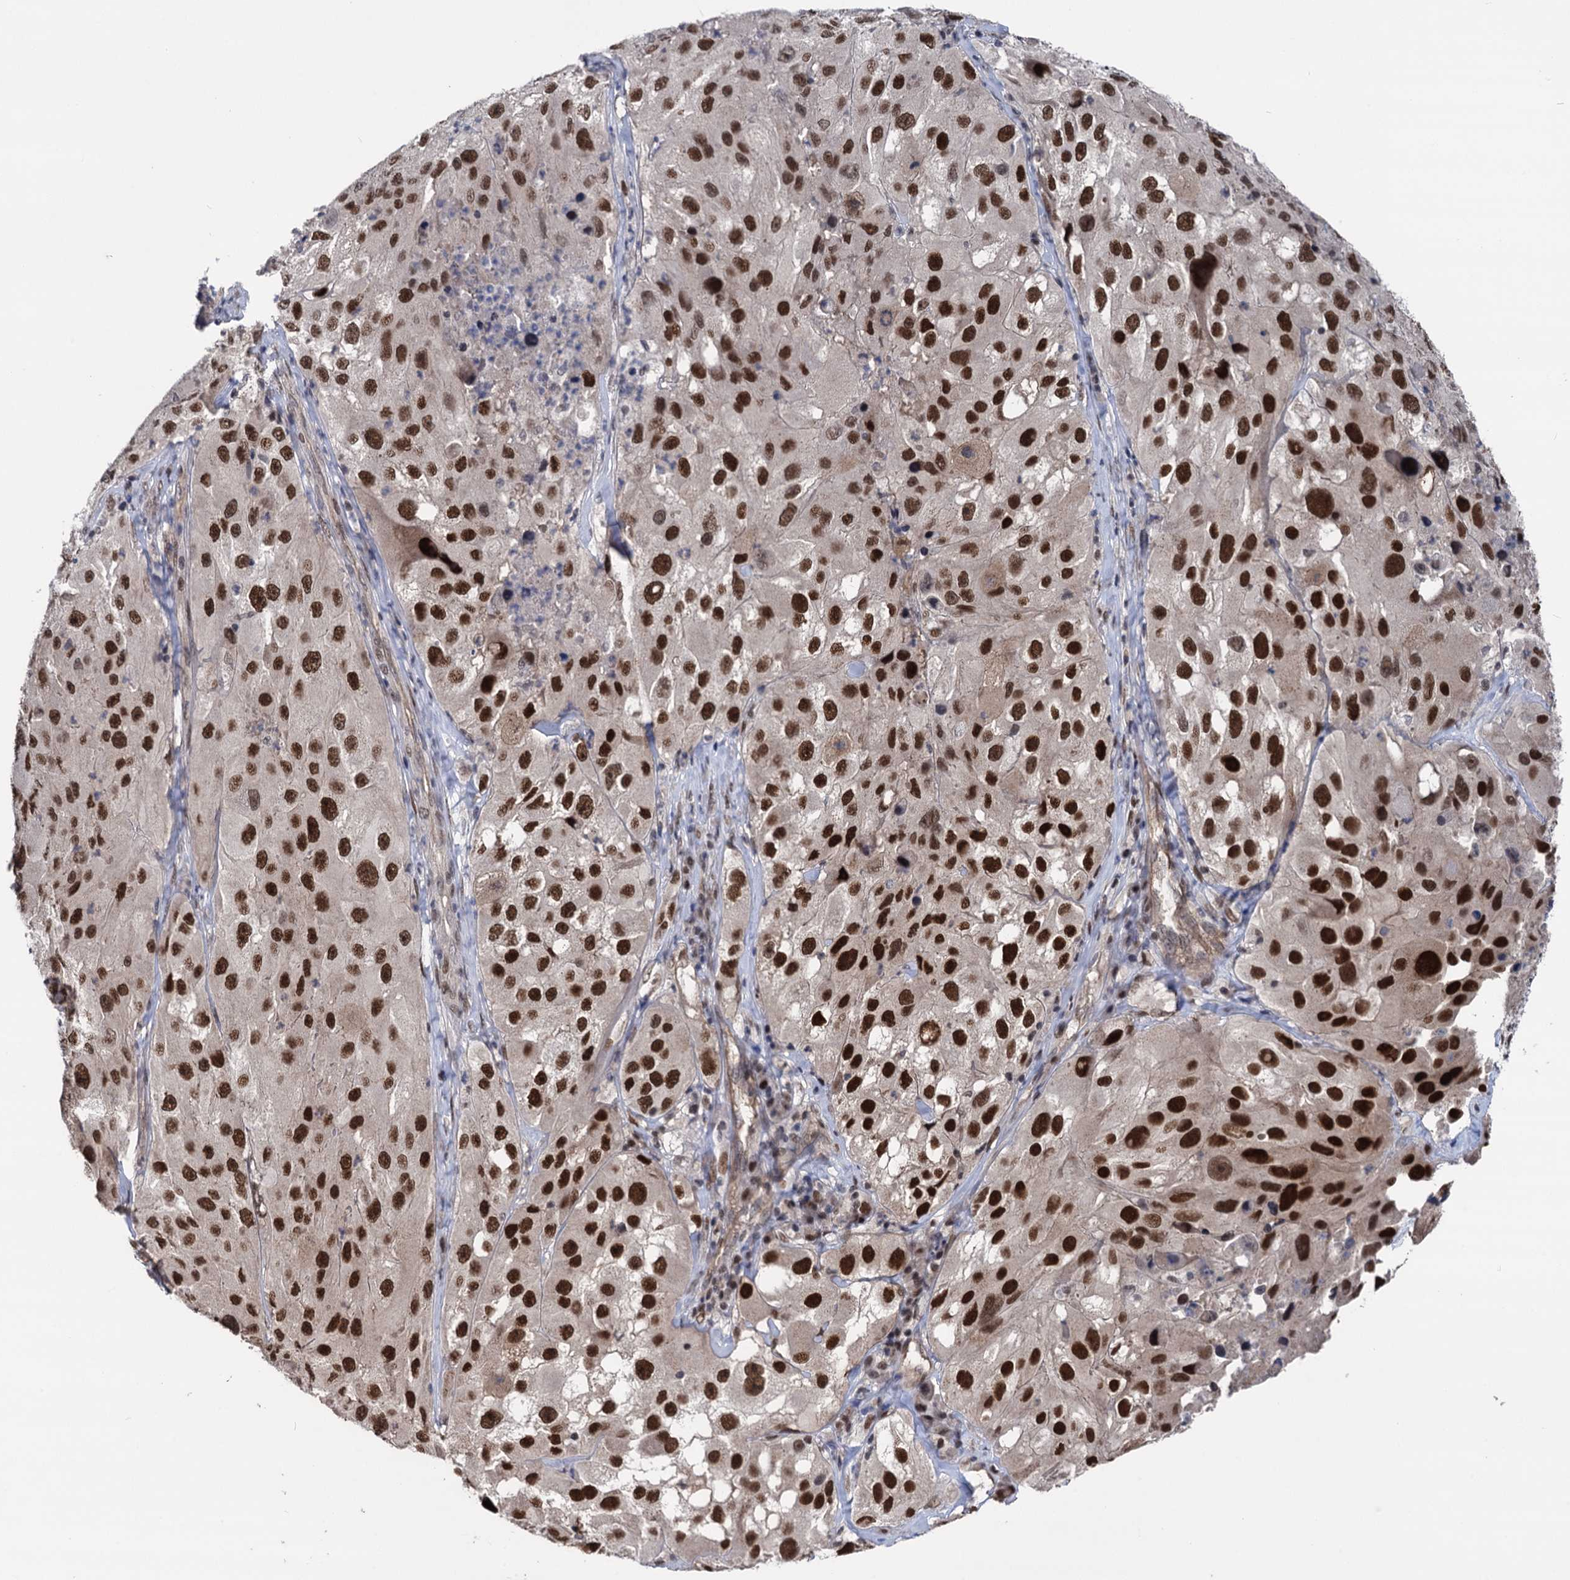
{"staining": {"intensity": "strong", "quantity": ">75%", "location": "nuclear"}, "tissue": "melanoma", "cell_type": "Tumor cells", "image_type": "cancer", "snomed": [{"axis": "morphology", "description": "Malignant melanoma, Metastatic site"}, {"axis": "topography", "description": "Lymph node"}], "caption": "An IHC photomicrograph of neoplastic tissue is shown. Protein staining in brown labels strong nuclear positivity in melanoma within tumor cells.", "gene": "GALNT11", "patient": {"sex": "male", "age": 62}}